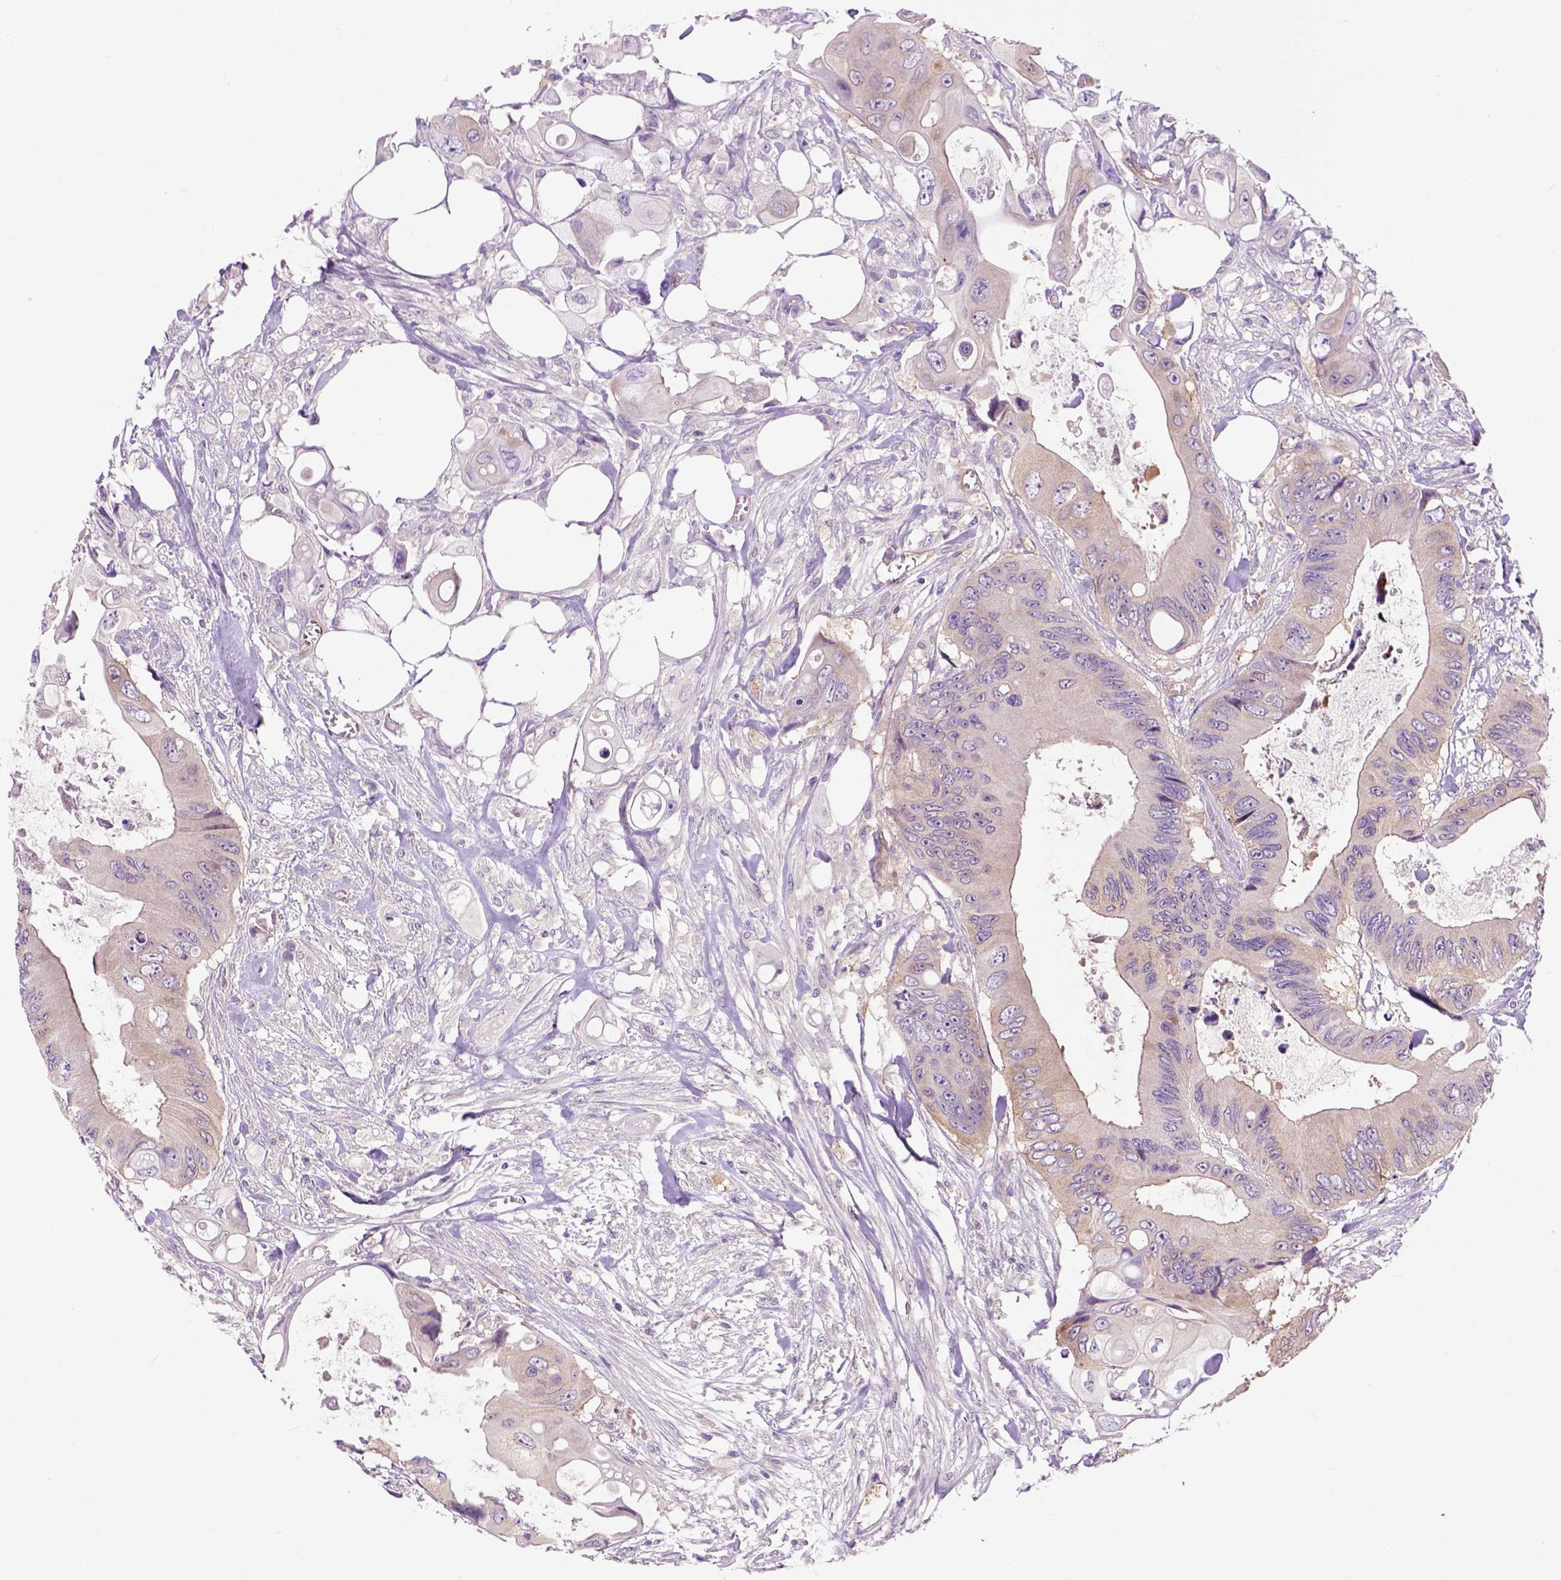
{"staining": {"intensity": "moderate", "quantity": ">75%", "location": "cytoplasmic/membranous"}, "tissue": "colorectal cancer", "cell_type": "Tumor cells", "image_type": "cancer", "snomed": [{"axis": "morphology", "description": "Adenocarcinoma, NOS"}, {"axis": "topography", "description": "Rectum"}], "caption": "Human colorectal cancer (adenocarcinoma) stained with a brown dye reveals moderate cytoplasmic/membranous positive positivity in approximately >75% of tumor cells.", "gene": "CASKIN2", "patient": {"sex": "male", "age": 63}}